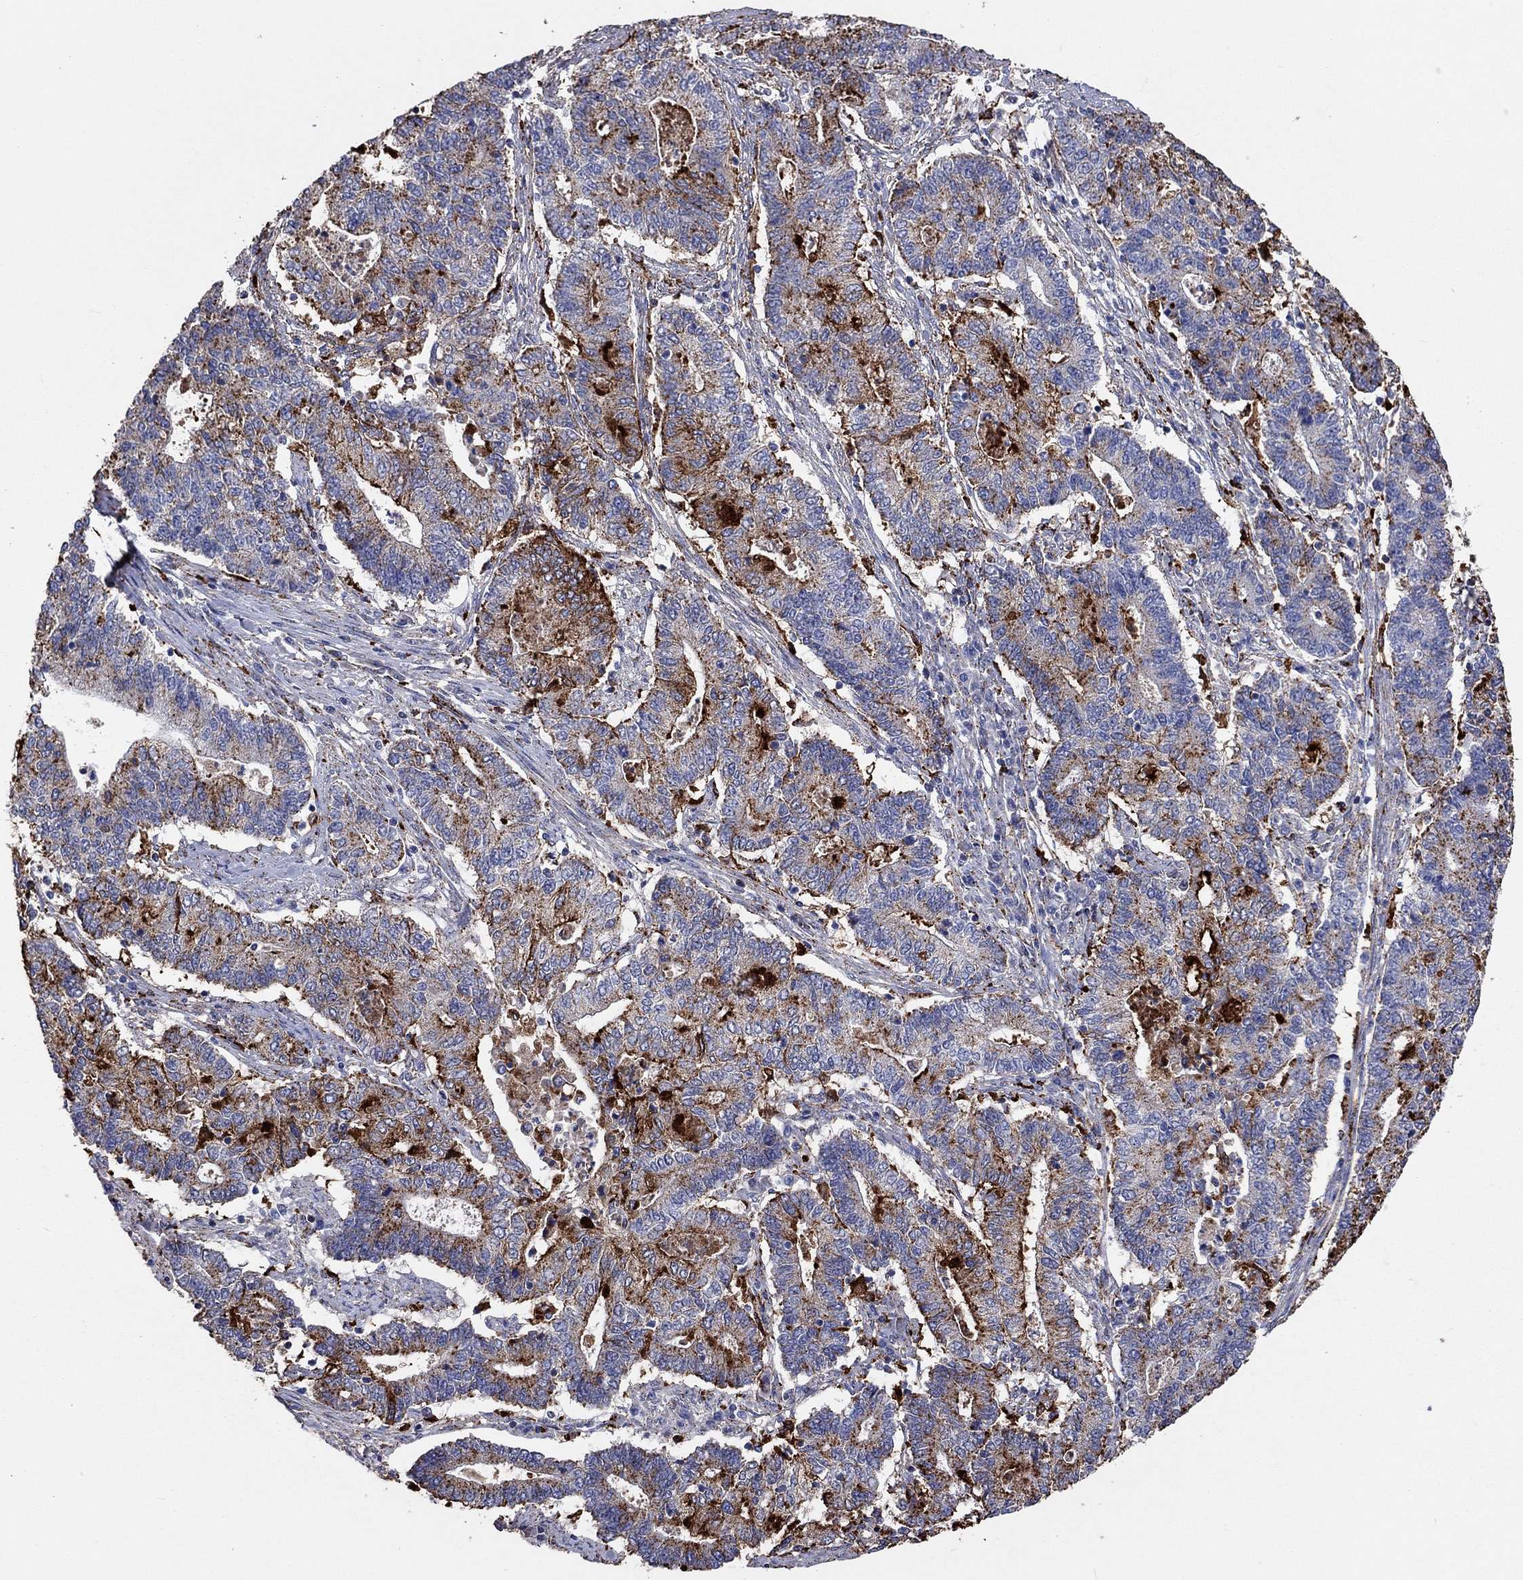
{"staining": {"intensity": "strong", "quantity": "25%-75%", "location": "cytoplasmic/membranous"}, "tissue": "endometrial cancer", "cell_type": "Tumor cells", "image_type": "cancer", "snomed": [{"axis": "morphology", "description": "Adenocarcinoma, NOS"}, {"axis": "topography", "description": "Uterus"}, {"axis": "topography", "description": "Endometrium"}], "caption": "Brown immunohistochemical staining in endometrial cancer (adenocarcinoma) reveals strong cytoplasmic/membranous expression in approximately 25%-75% of tumor cells. Immunohistochemistry stains the protein in brown and the nuclei are stained blue.", "gene": "CTSB", "patient": {"sex": "female", "age": 54}}